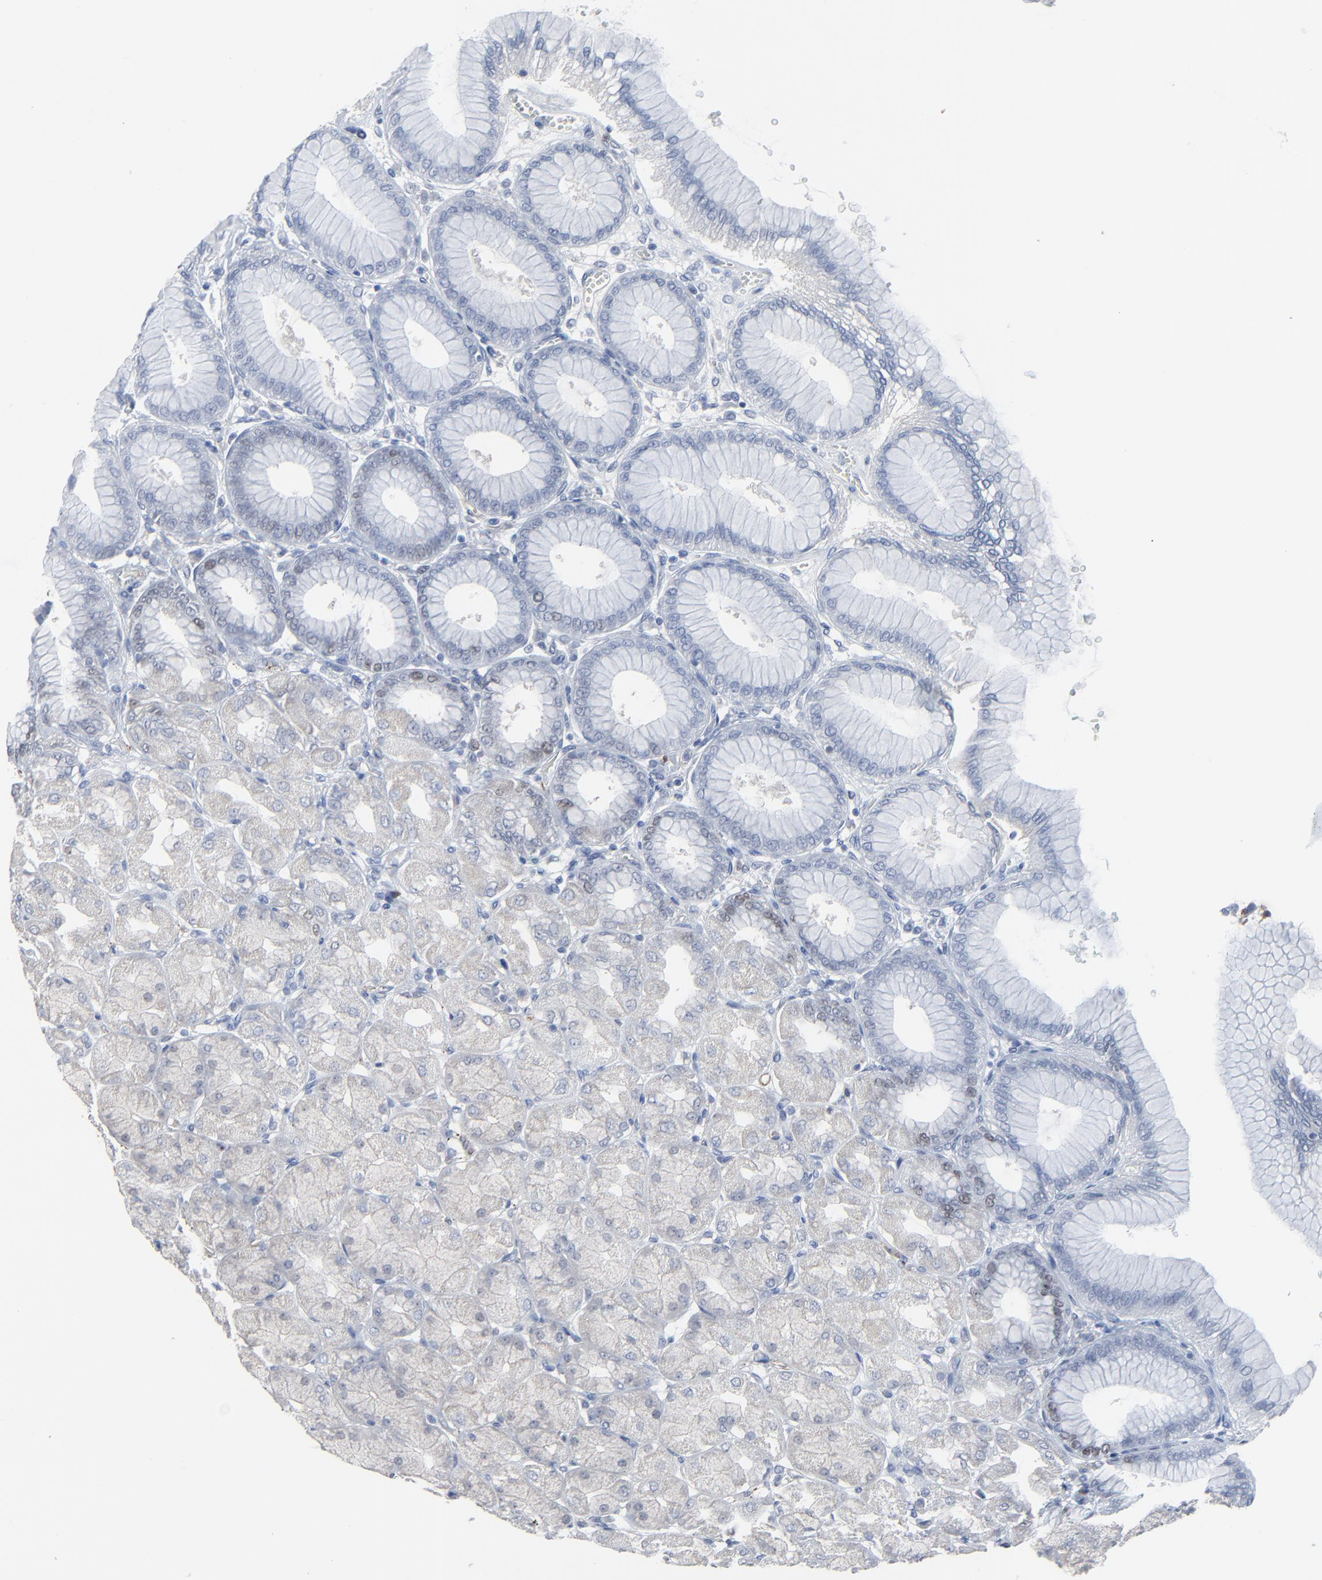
{"staining": {"intensity": "moderate", "quantity": "<25%", "location": "nuclear"}, "tissue": "stomach", "cell_type": "Glandular cells", "image_type": "normal", "snomed": [{"axis": "morphology", "description": "Normal tissue, NOS"}, {"axis": "topography", "description": "Stomach, upper"}], "caption": "This photomicrograph exhibits immunohistochemistry (IHC) staining of benign human stomach, with low moderate nuclear staining in about <25% of glandular cells.", "gene": "BIRC3", "patient": {"sex": "female", "age": 56}}